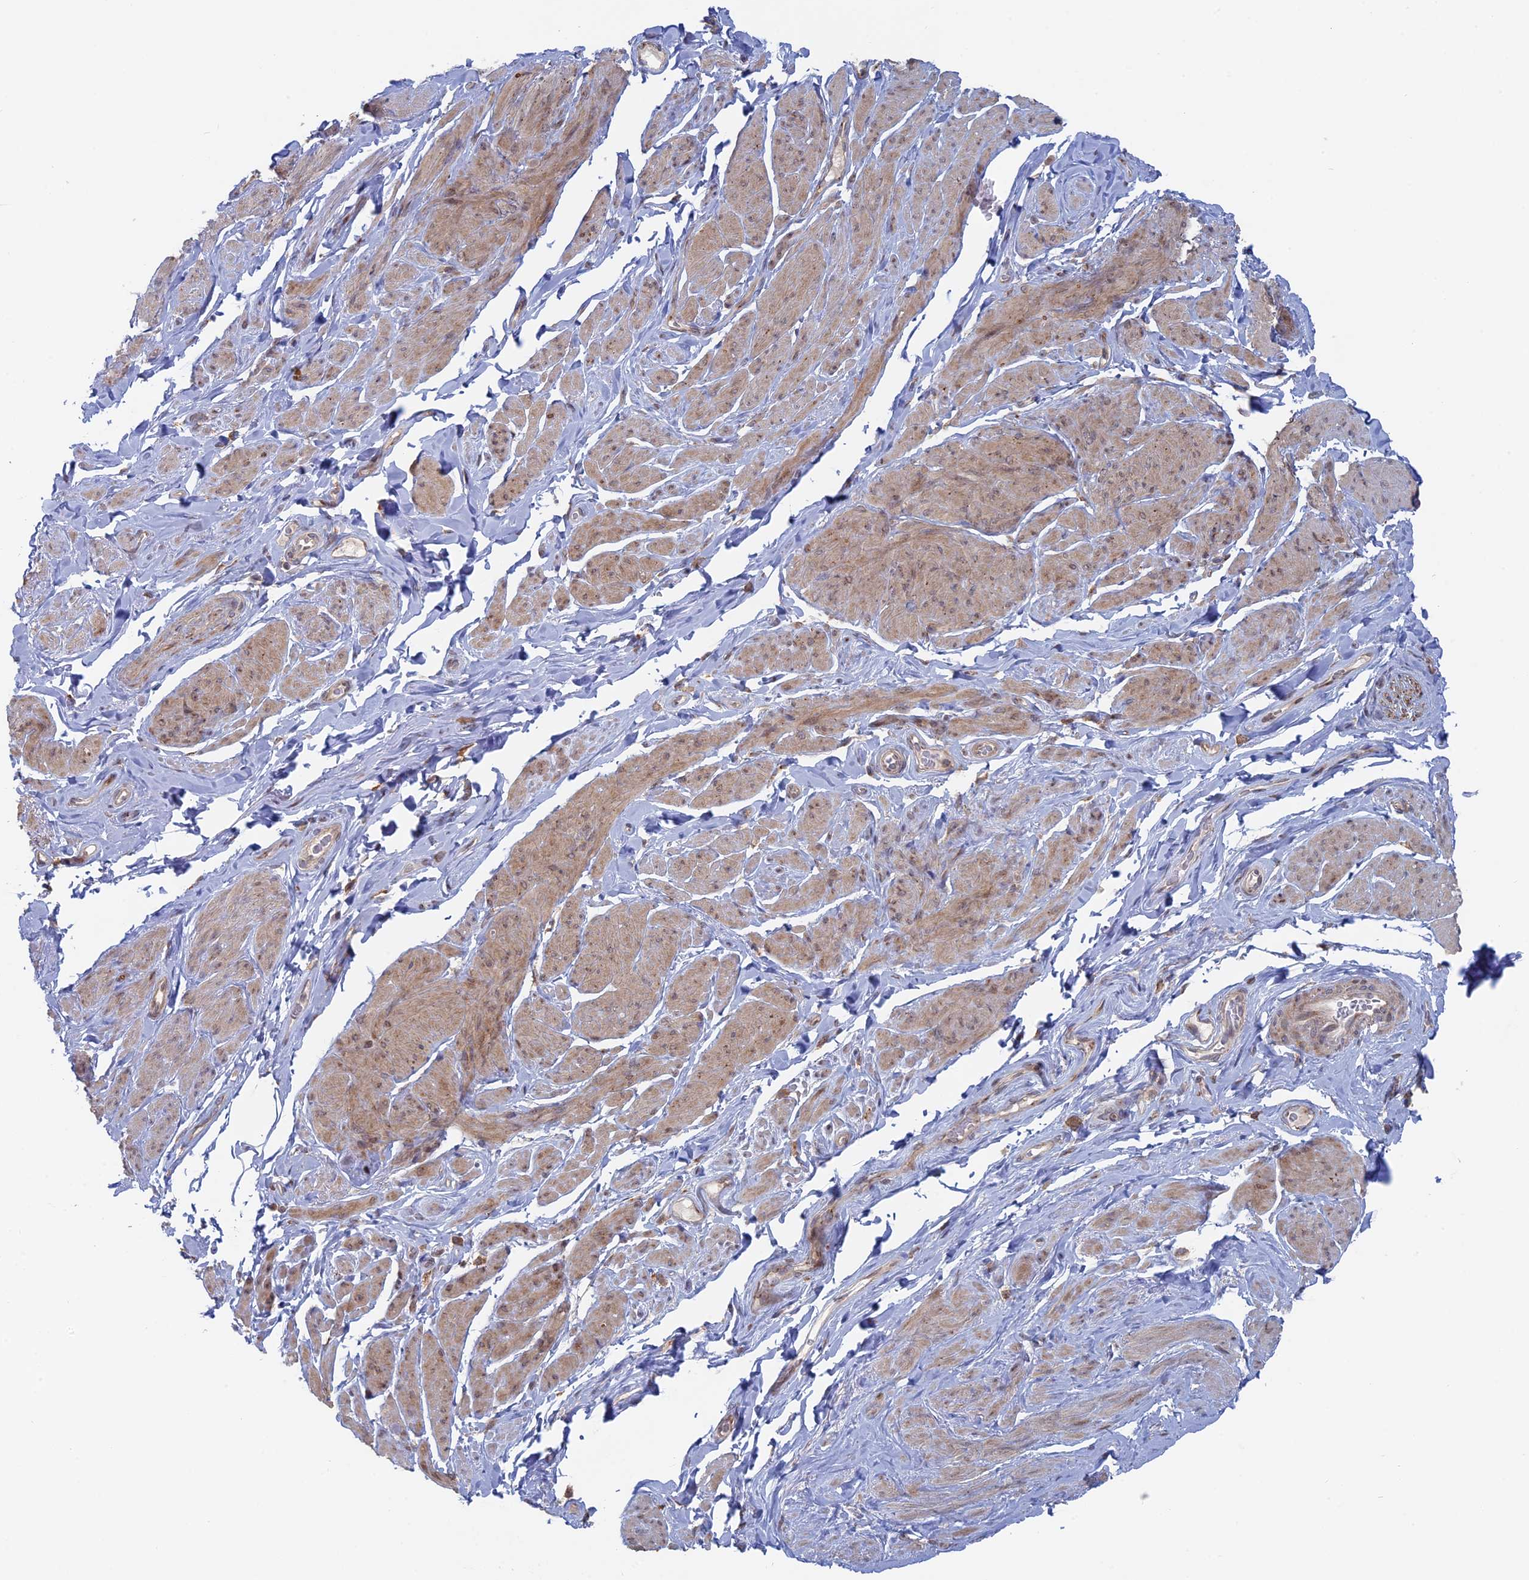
{"staining": {"intensity": "moderate", "quantity": "25%-75%", "location": "cytoplasmic/membranous"}, "tissue": "smooth muscle", "cell_type": "Smooth muscle cells", "image_type": "normal", "snomed": [{"axis": "morphology", "description": "Normal tissue, NOS"}, {"axis": "topography", "description": "Smooth muscle"}, {"axis": "topography", "description": "Peripheral nerve tissue"}], "caption": "Human smooth muscle stained with a brown dye exhibits moderate cytoplasmic/membranous positive staining in about 25%-75% of smooth muscle cells.", "gene": "TBC1D30", "patient": {"sex": "male", "age": 69}}